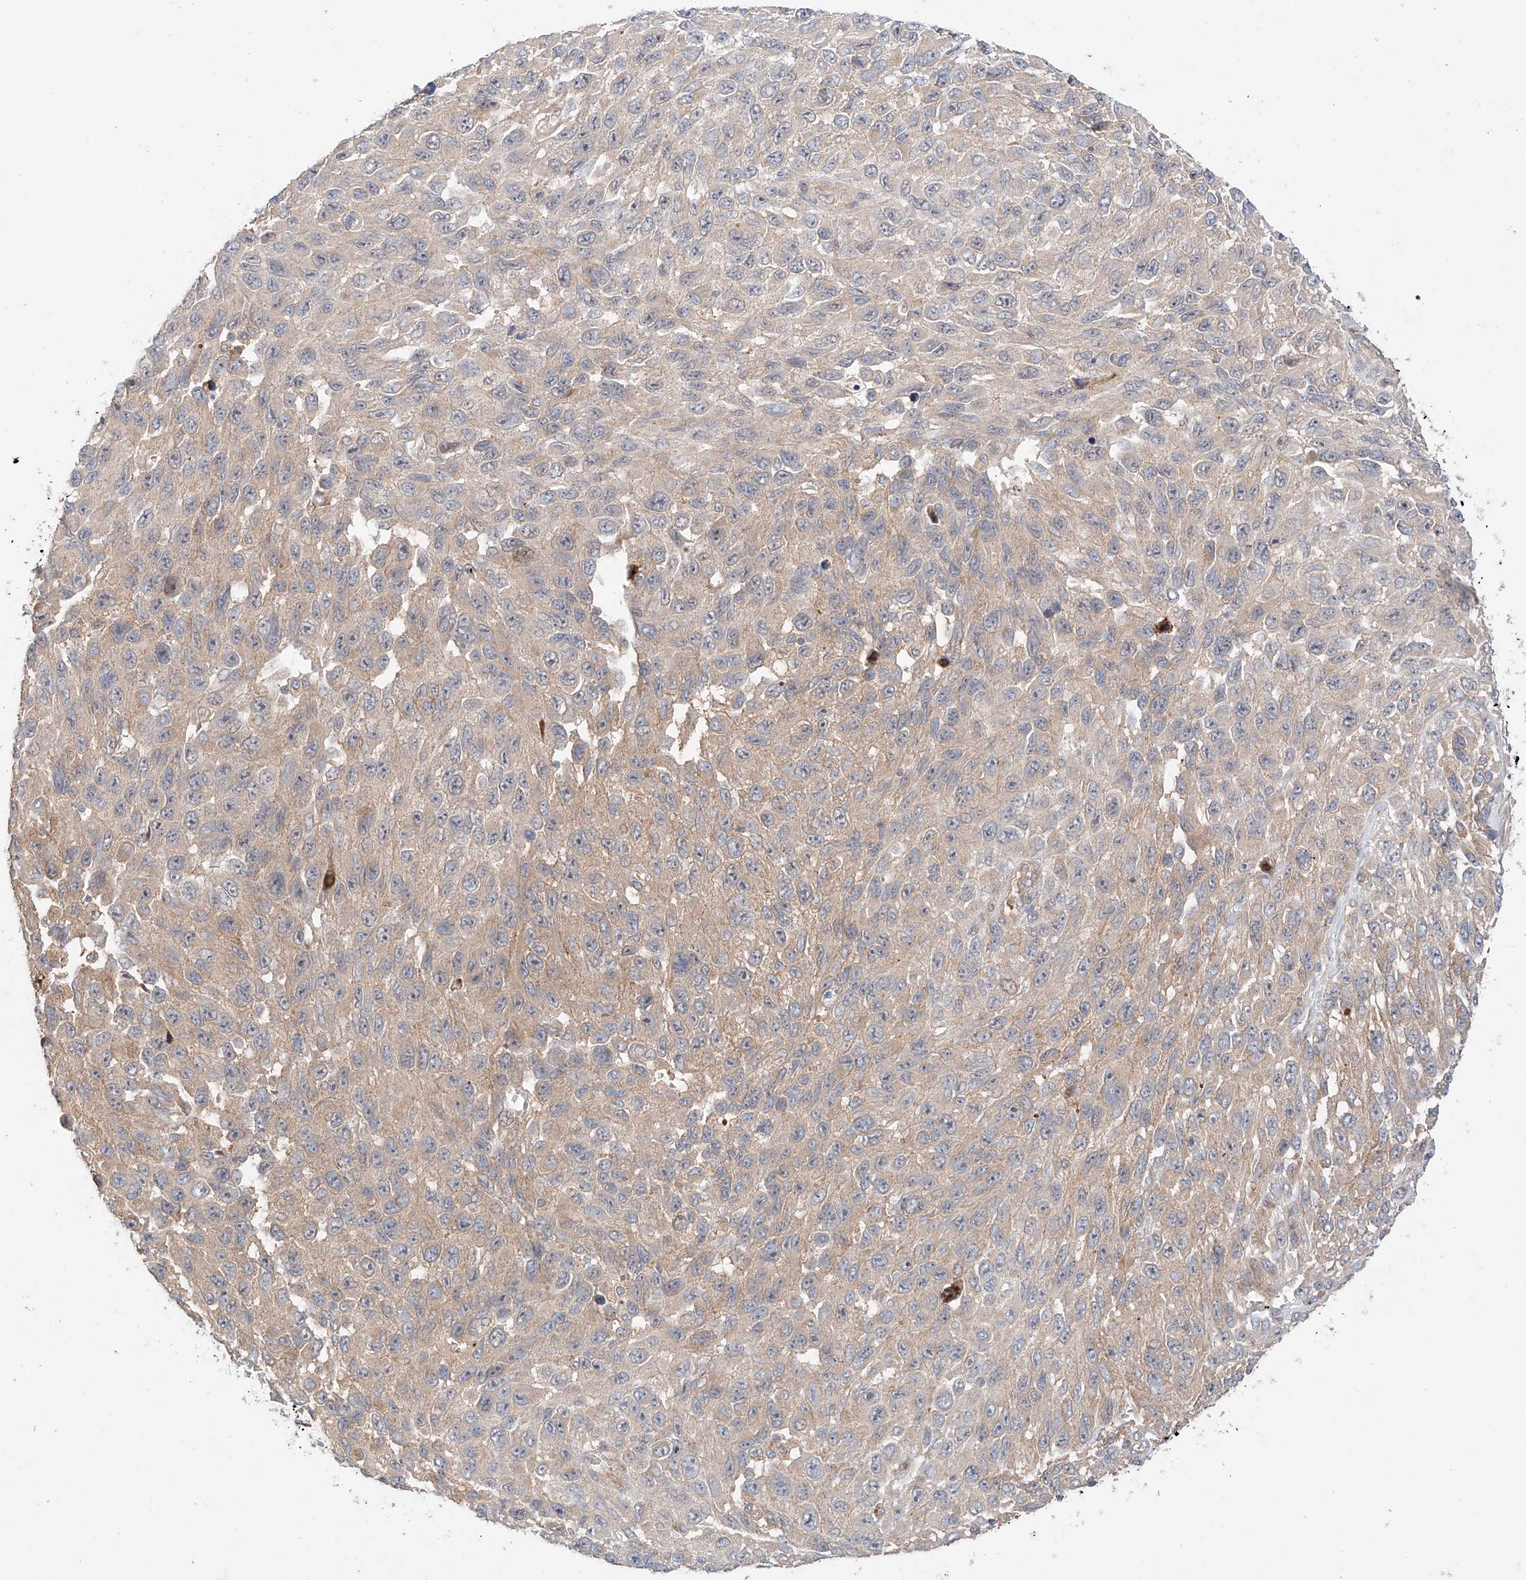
{"staining": {"intensity": "weak", "quantity": ">75%", "location": "cytoplasmic/membranous"}, "tissue": "melanoma", "cell_type": "Tumor cells", "image_type": "cancer", "snomed": [{"axis": "morphology", "description": "Malignant melanoma, NOS"}, {"axis": "topography", "description": "Skin"}], "caption": "Immunohistochemistry (IHC) image of neoplastic tissue: human malignant melanoma stained using immunohistochemistry (IHC) reveals low levels of weak protein expression localized specifically in the cytoplasmic/membranous of tumor cells, appearing as a cytoplasmic/membranous brown color.", "gene": "XPNPEP1", "patient": {"sex": "female", "age": 96}}